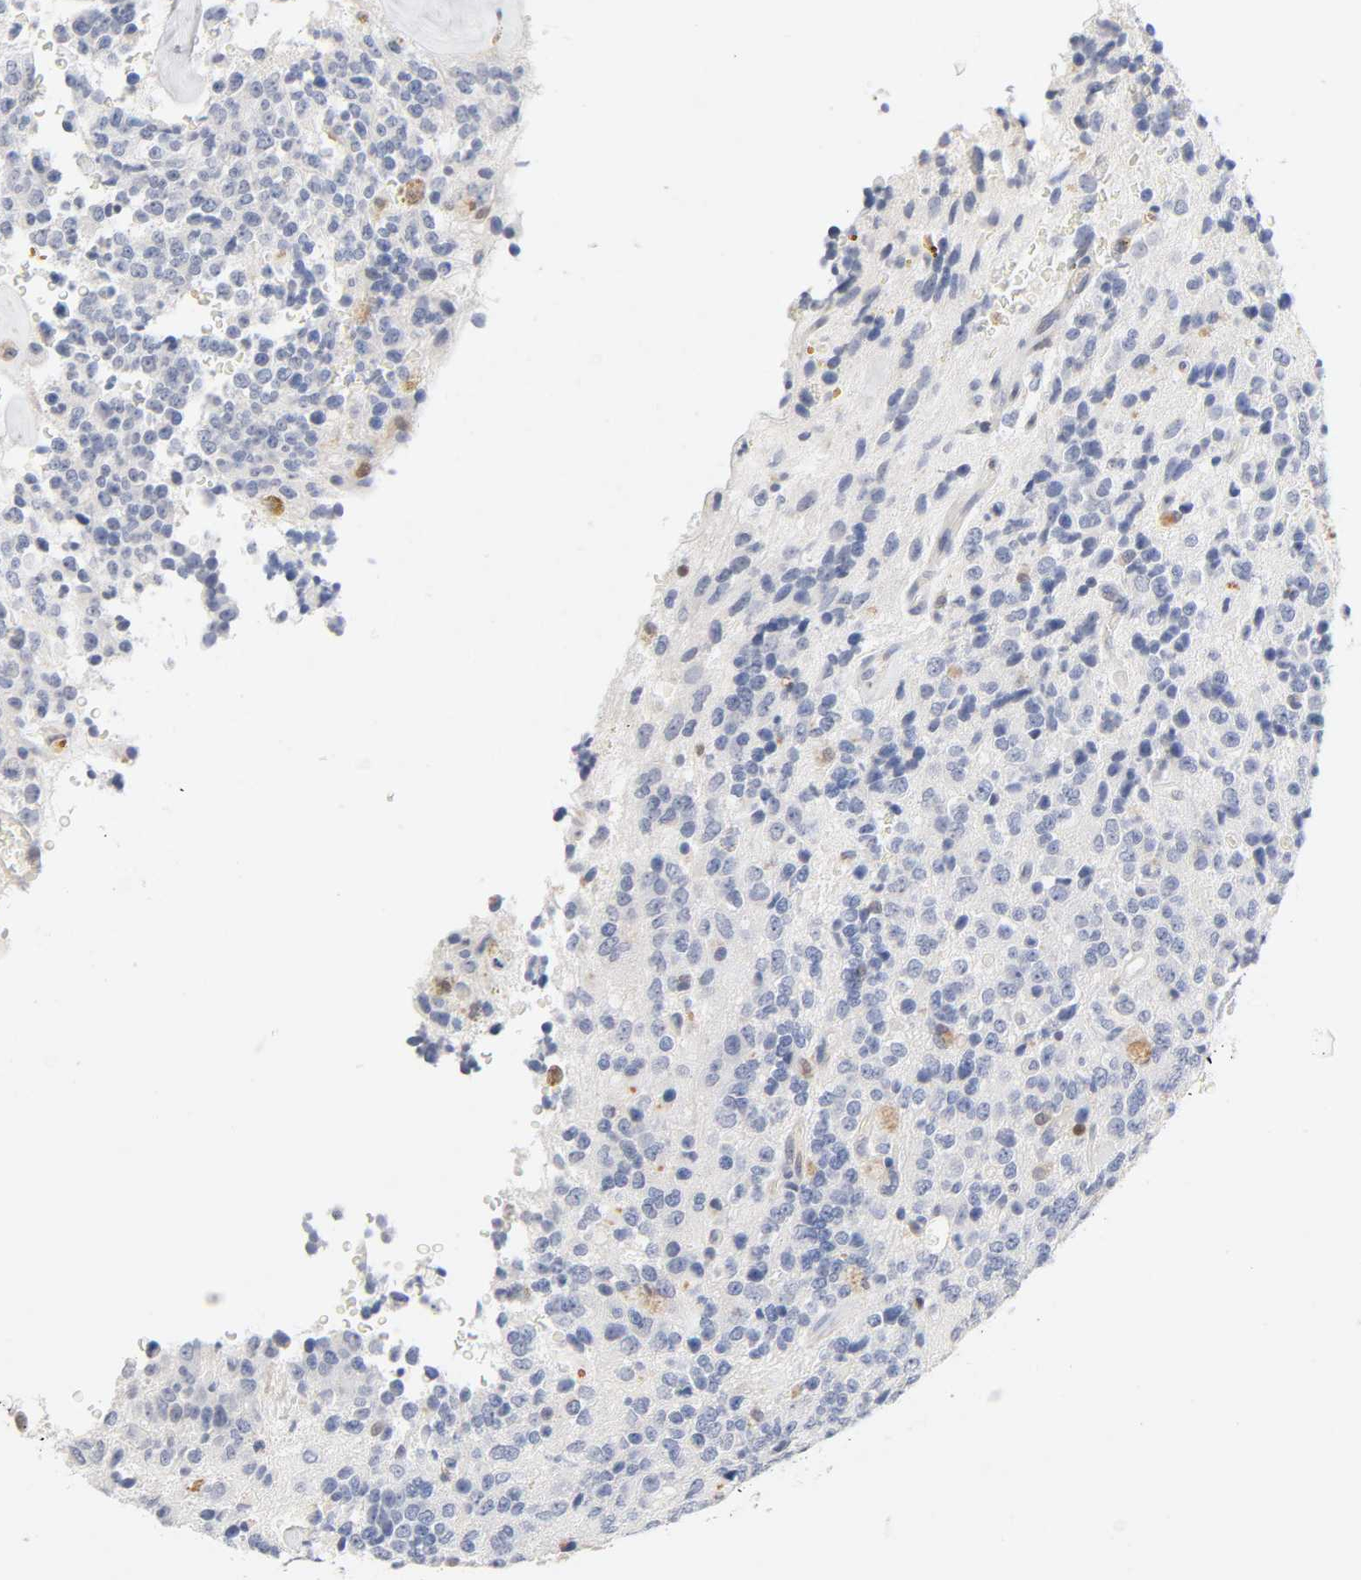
{"staining": {"intensity": "moderate", "quantity": "<25%", "location": "nuclear"}, "tissue": "glioma", "cell_type": "Tumor cells", "image_type": "cancer", "snomed": [{"axis": "morphology", "description": "Glioma, malignant, High grade"}, {"axis": "topography", "description": "pancreas cauda"}], "caption": "Protein staining exhibits moderate nuclear positivity in about <25% of tumor cells in glioma. (Brightfield microscopy of DAB IHC at high magnification).", "gene": "NFATC1", "patient": {"sex": "male", "age": 60}}